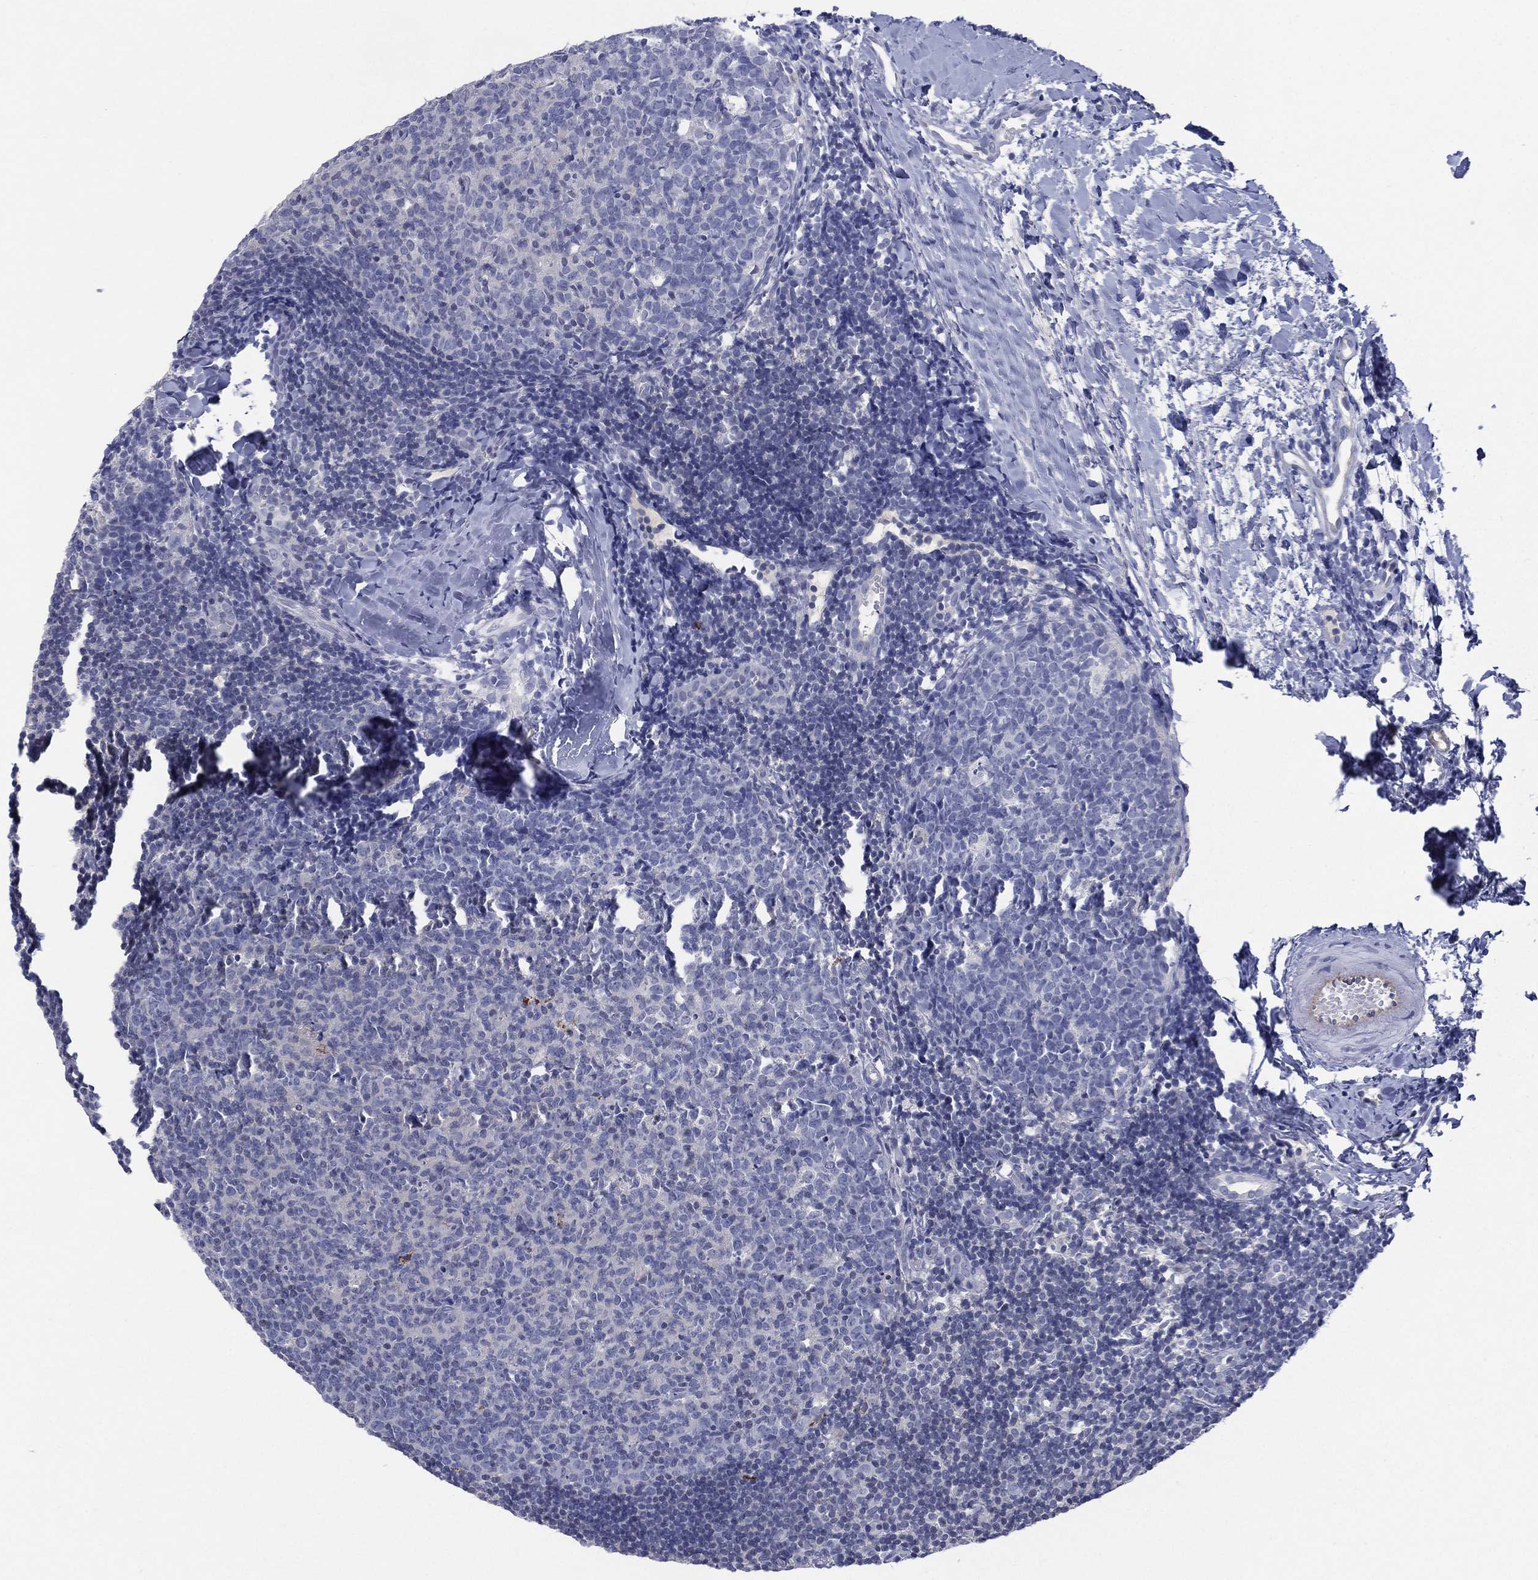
{"staining": {"intensity": "negative", "quantity": "none", "location": "none"}, "tissue": "tonsil", "cell_type": "Germinal center cells", "image_type": "normal", "snomed": [{"axis": "morphology", "description": "Normal tissue, NOS"}, {"axis": "topography", "description": "Tonsil"}], "caption": "DAB (3,3'-diaminobenzidine) immunohistochemical staining of unremarkable tonsil displays no significant staining in germinal center cells. (DAB immunohistochemistry with hematoxylin counter stain).", "gene": "C5orf46", "patient": {"sex": "female", "age": 13}}